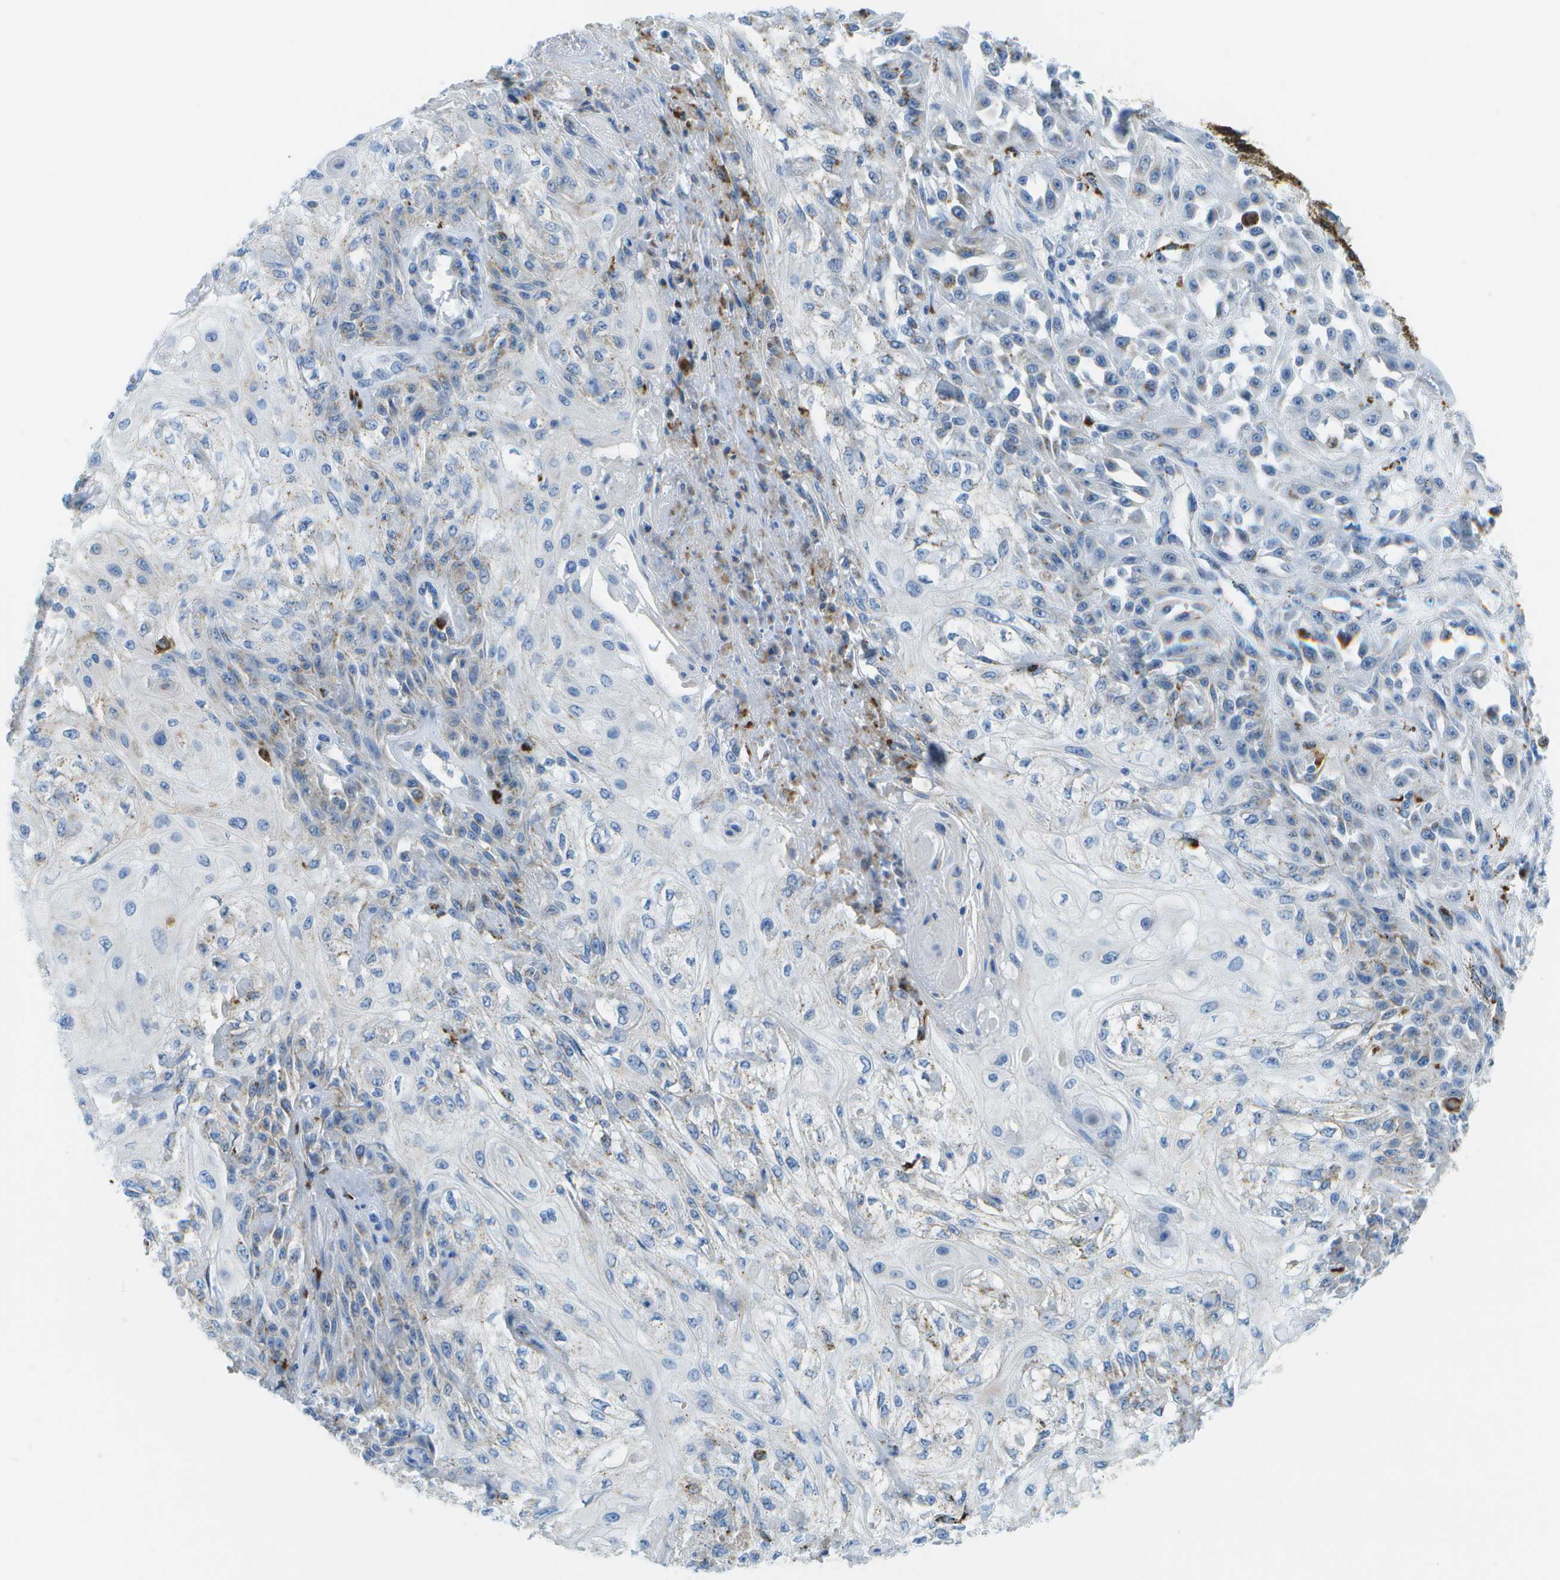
{"staining": {"intensity": "weak", "quantity": "<25%", "location": "cytoplasmic/membranous"}, "tissue": "skin cancer", "cell_type": "Tumor cells", "image_type": "cancer", "snomed": [{"axis": "morphology", "description": "Squamous cell carcinoma, NOS"}, {"axis": "morphology", "description": "Squamous cell carcinoma, metastatic, NOS"}, {"axis": "topography", "description": "Skin"}, {"axis": "topography", "description": "Lymph node"}], "caption": "Skin cancer (squamous cell carcinoma) was stained to show a protein in brown. There is no significant positivity in tumor cells.", "gene": "PRCP", "patient": {"sex": "male", "age": 75}}